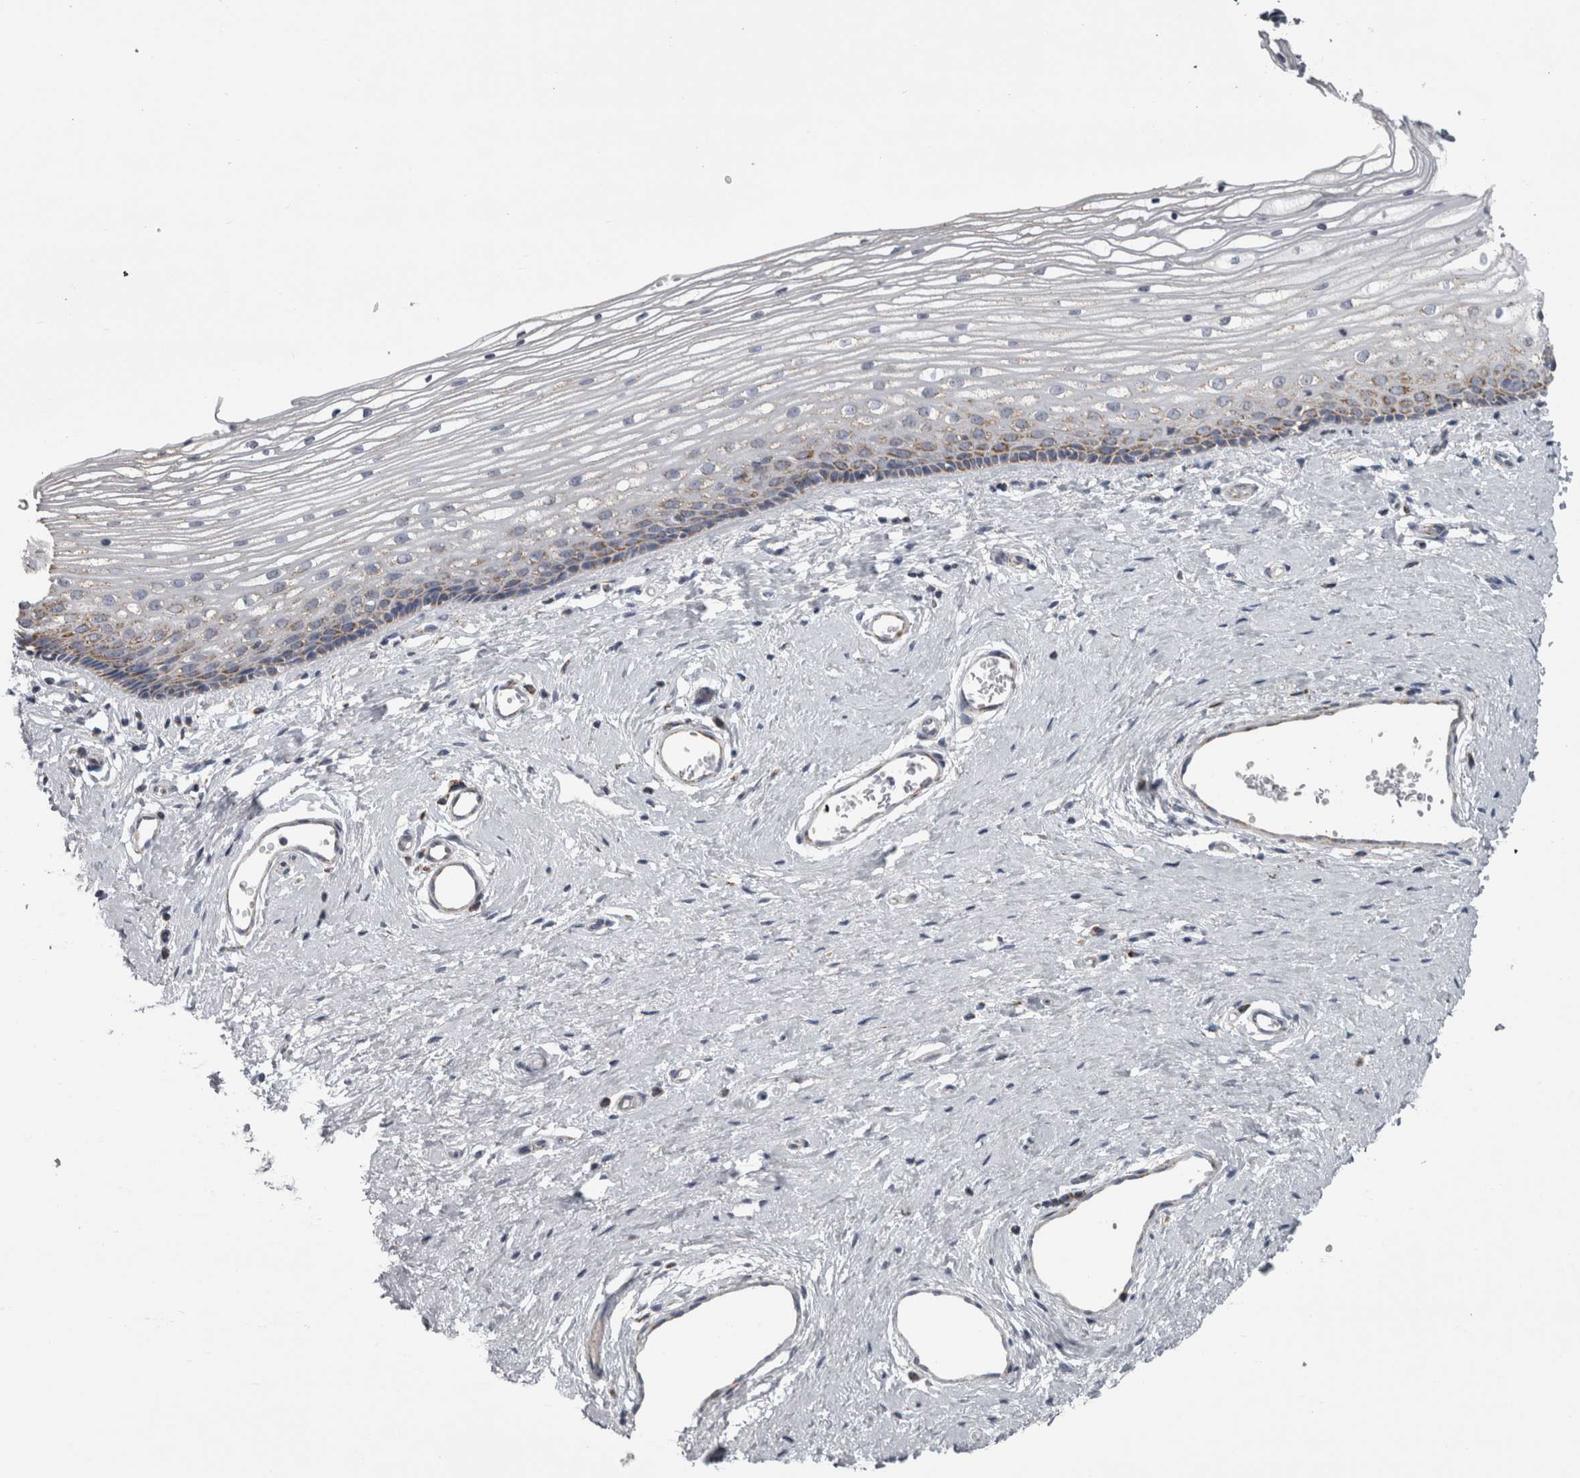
{"staining": {"intensity": "moderate", "quantity": "<25%", "location": "cytoplasmic/membranous"}, "tissue": "vagina", "cell_type": "Squamous epithelial cells", "image_type": "normal", "snomed": [{"axis": "morphology", "description": "Normal tissue, NOS"}, {"axis": "topography", "description": "Vagina"}], "caption": "An image of vagina stained for a protein shows moderate cytoplasmic/membranous brown staining in squamous epithelial cells. The staining was performed using DAB, with brown indicating positive protein expression. Nuclei are stained blue with hematoxylin.", "gene": "DBT", "patient": {"sex": "female", "age": 46}}